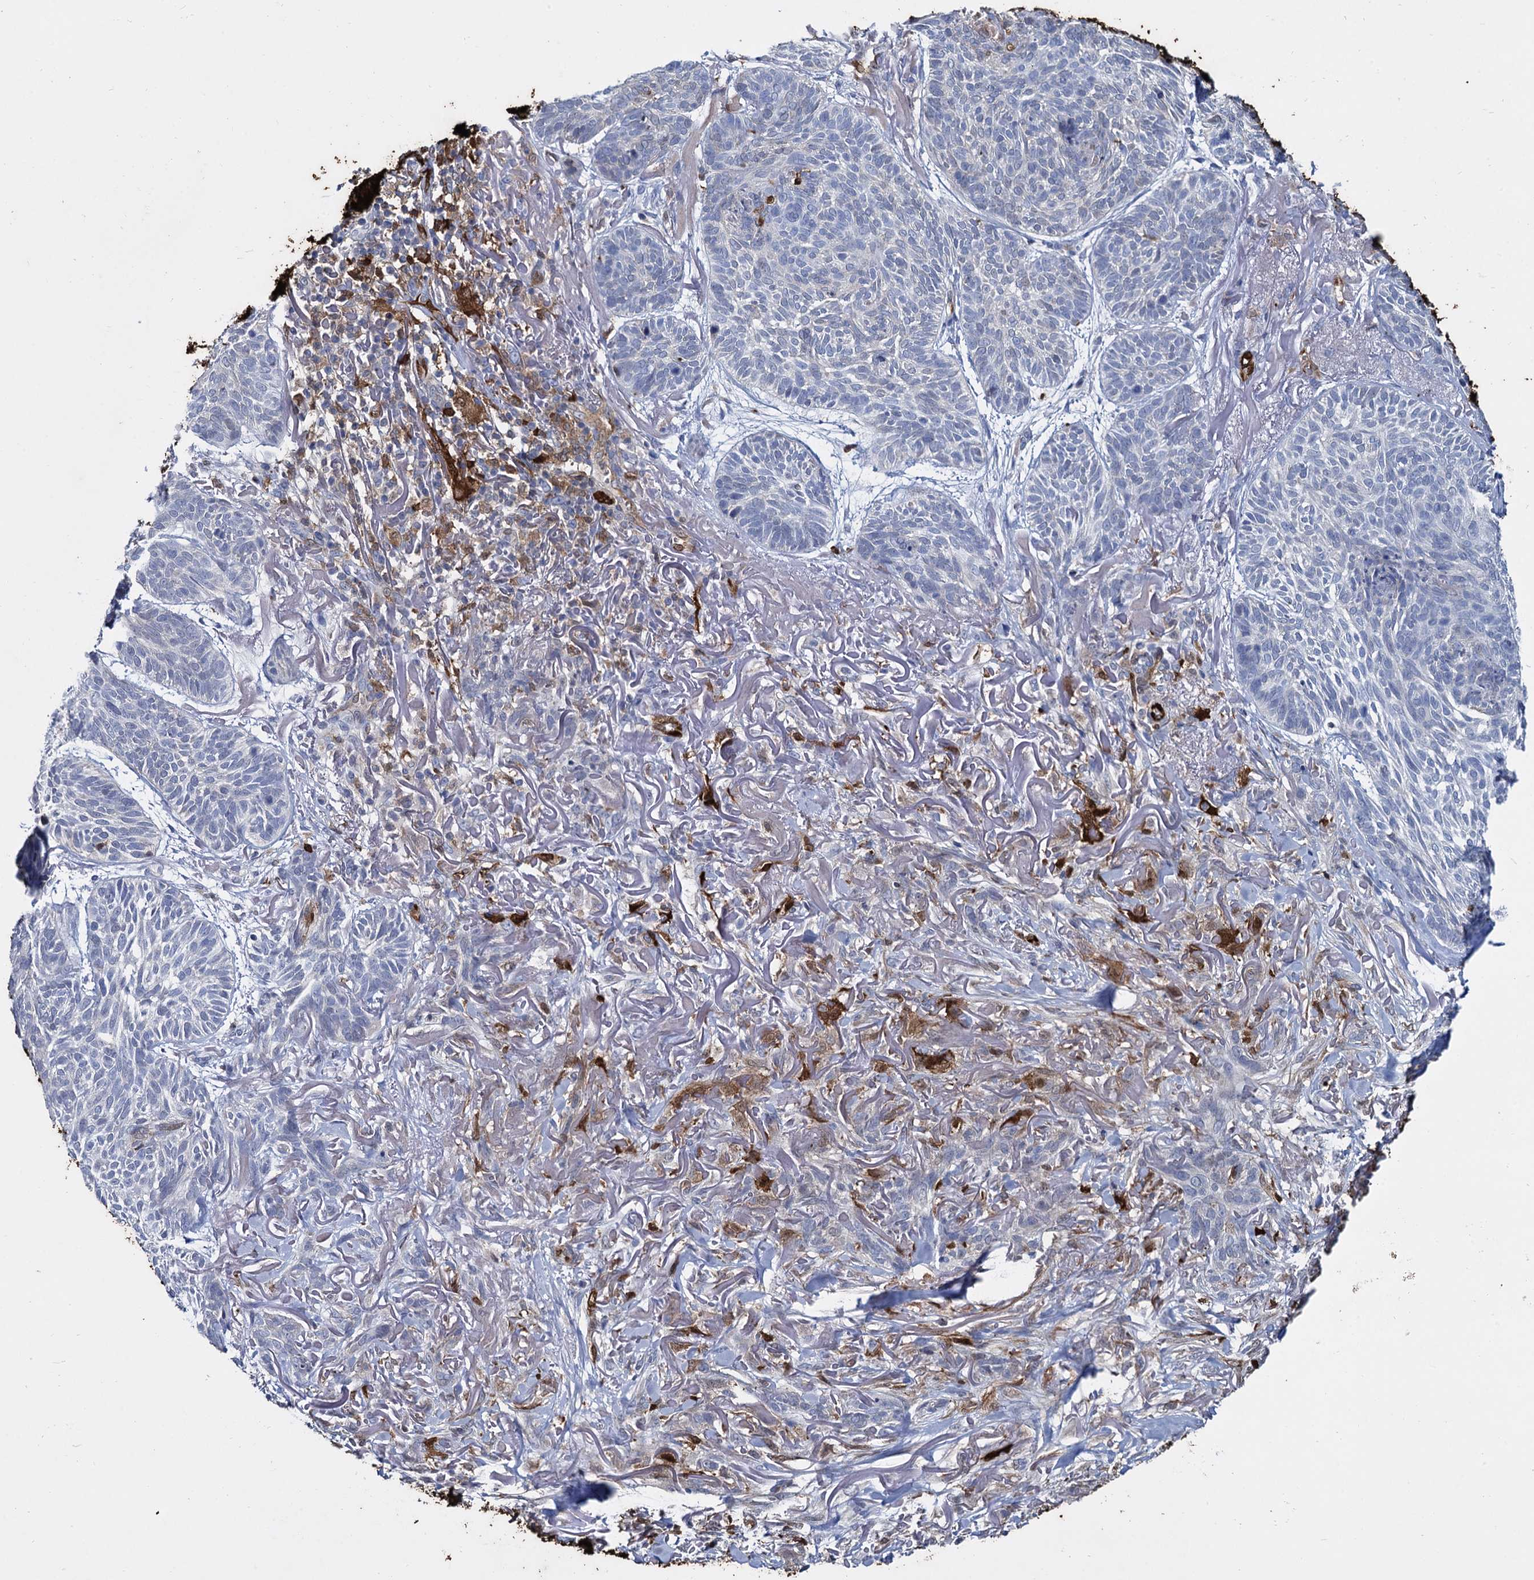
{"staining": {"intensity": "negative", "quantity": "none", "location": "none"}, "tissue": "skin cancer", "cell_type": "Tumor cells", "image_type": "cancer", "snomed": [{"axis": "morphology", "description": "Normal tissue, NOS"}, {"axis": "morphology", "description": "Basal cell carcinoma"}, {"axis": "topography", "description": "Skin"}], "caption": "Protein analysis of skin basal cell carcinoma displays no significant positivity in tumor cells.", "gene": "FABP5", "patient": {"sex": "male", "age": 66}}